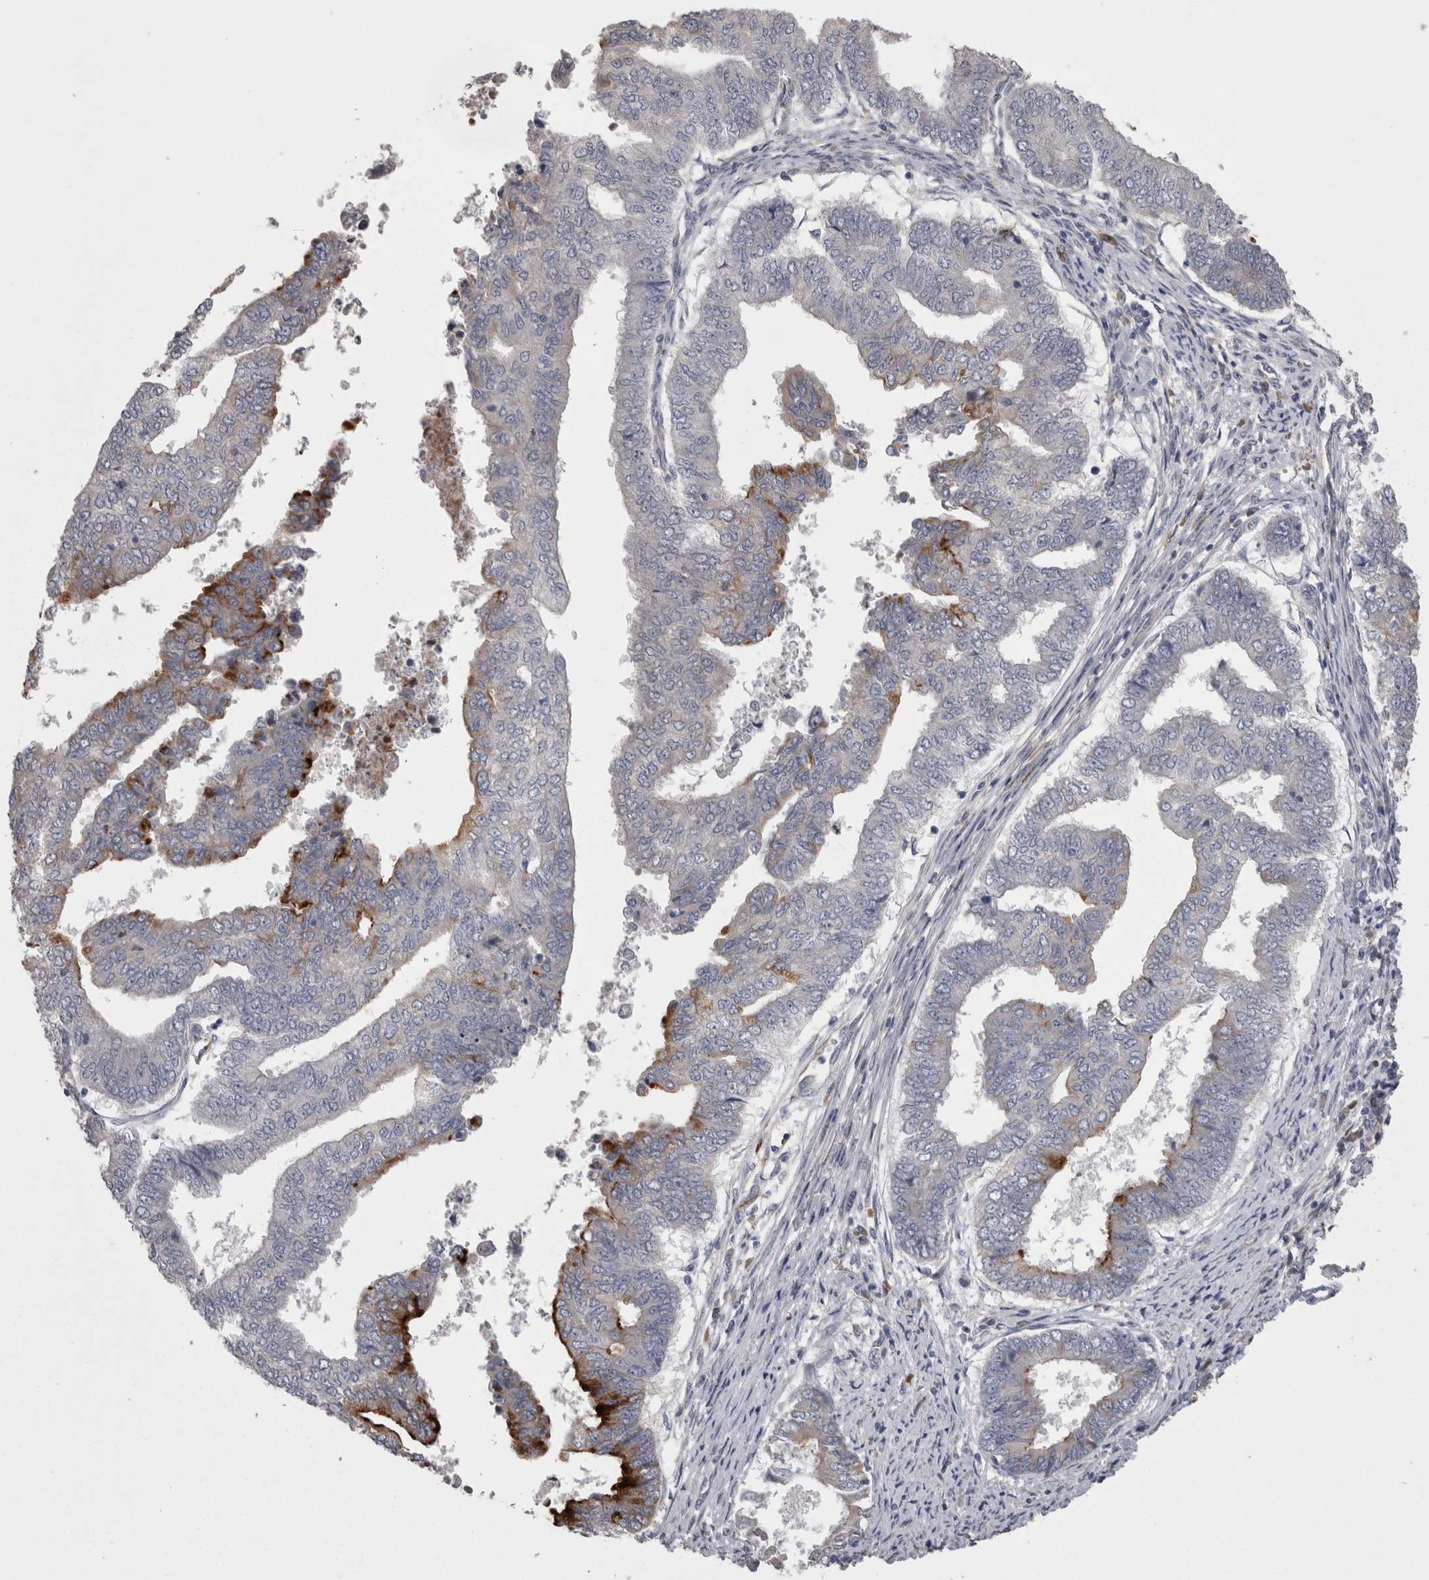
{"staining": {"intensity": "moderate", "quantity": "<25%", "location": "cytoplasmic/membranous"}, "tissue": "endometrial cancer", "cell_type": "Tumor cells", "image_type": "cancer", "snomed": [{"axis": "morphology", "description": "Polyp, NOS"}, {"axis": "morphology", "description": "Adenocarcinoma, NOS"}, {"axis": "morphology", "description": "Adenoma, NOS"}, {"axis": "topography", "description": "Endometrium"}], "caption": "Tumor cells exhibit low levels of moderate cytoplasmic/membranous expression in about <25% of cells in human endometrial cancer (polyp).", "gene": "STC1", "patient": {"sex": "female", "age": 79}}